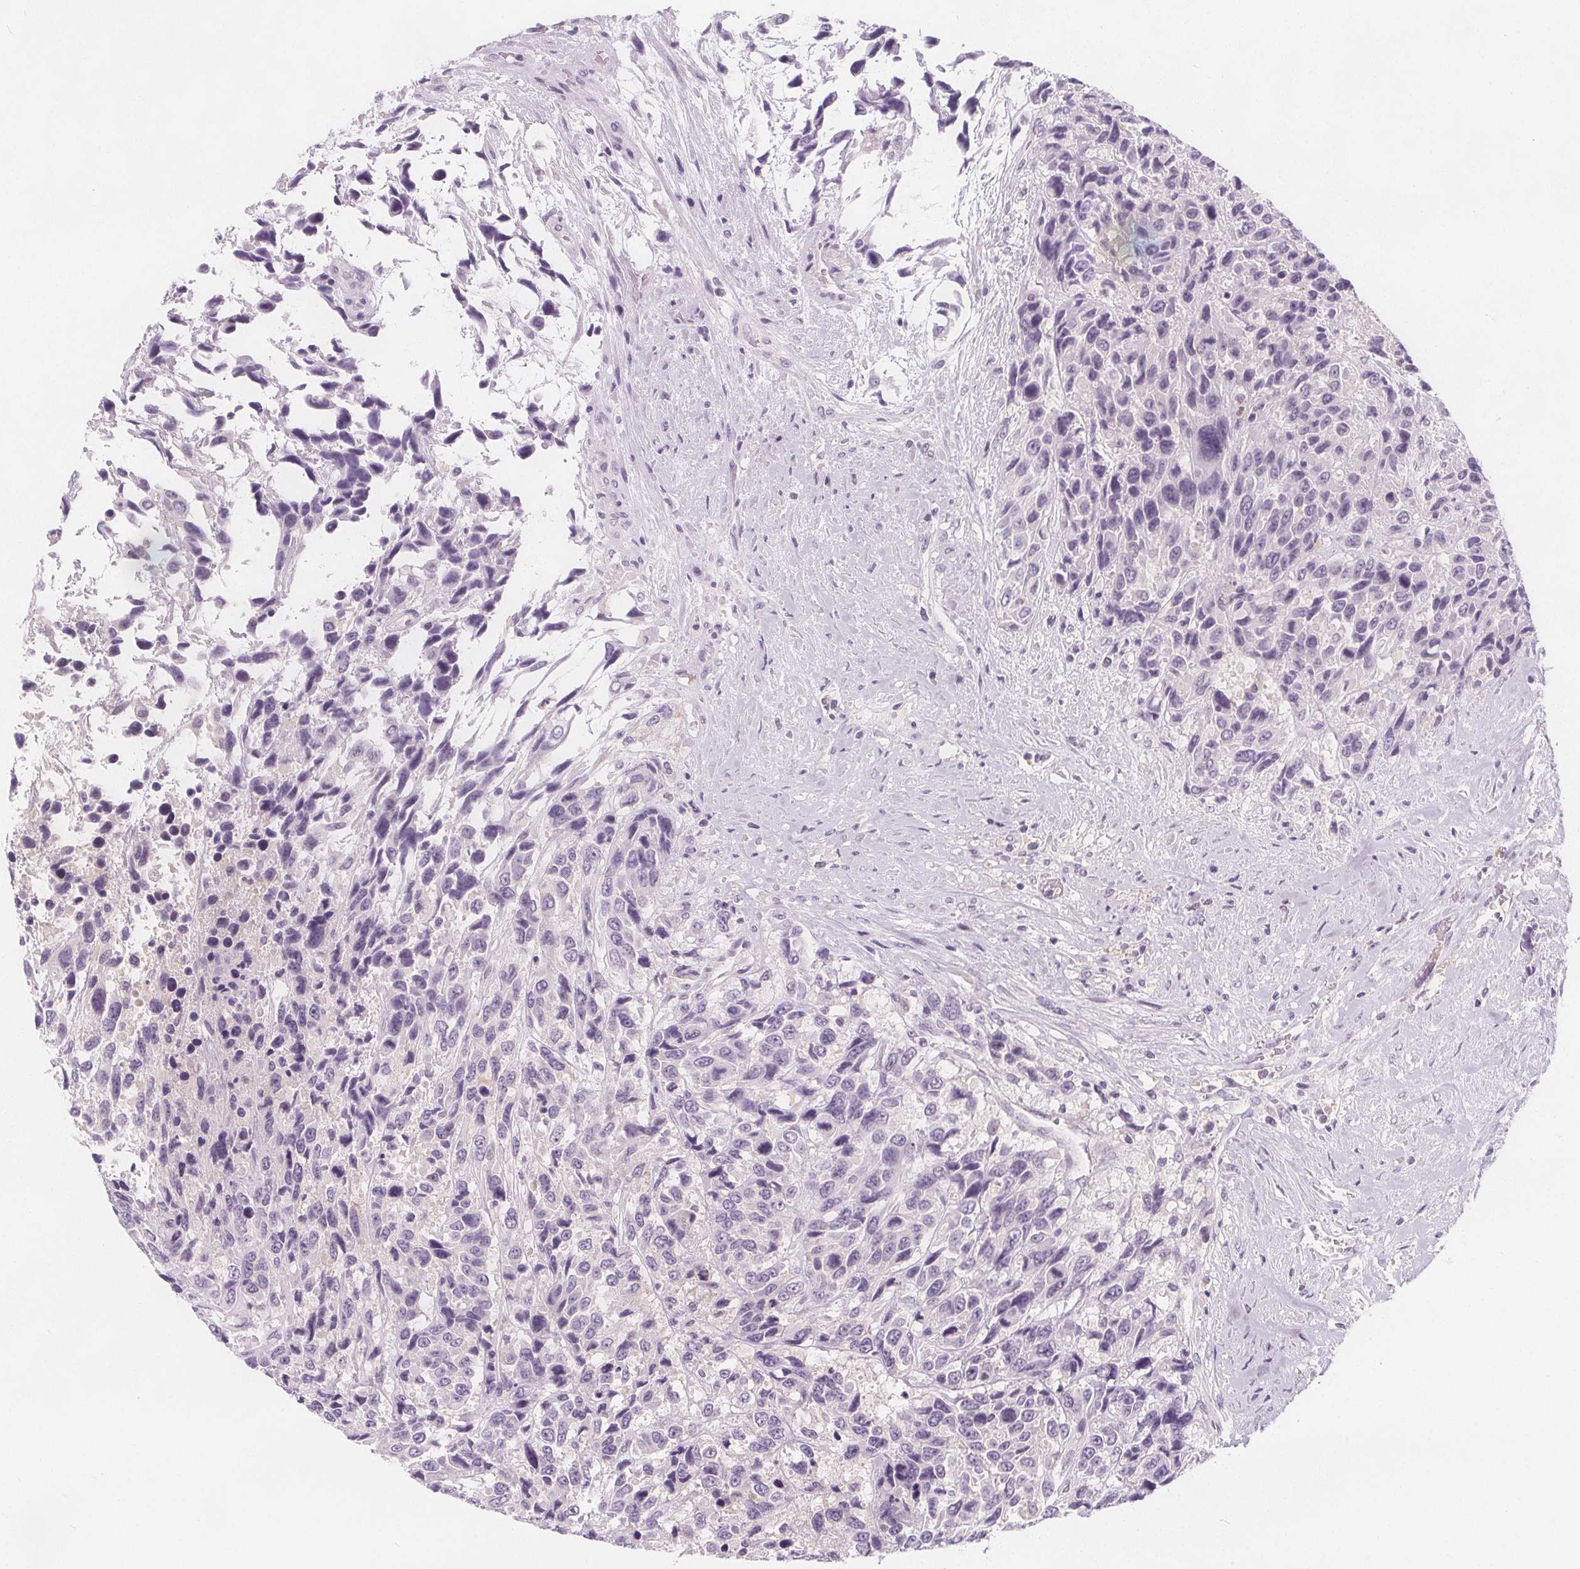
{"staining": {"intensity": "negative", "quantity": "none", "location": "none"}, "tissue": "urothelial cancer", "cell_type": "Tumor cells", "image_type": "cancer", "snomed": [{"axis": "morphology", "description": "Urothelial carcinoma, High grade"}, {"axis": "topography", "description": "Urinary bladder"}], "caption": "Urothelial cancer stained for a protein using IHC displays no staining tumor cells.", "gene": "UGP2", "patient": {"sex": "female", "age": 70}}